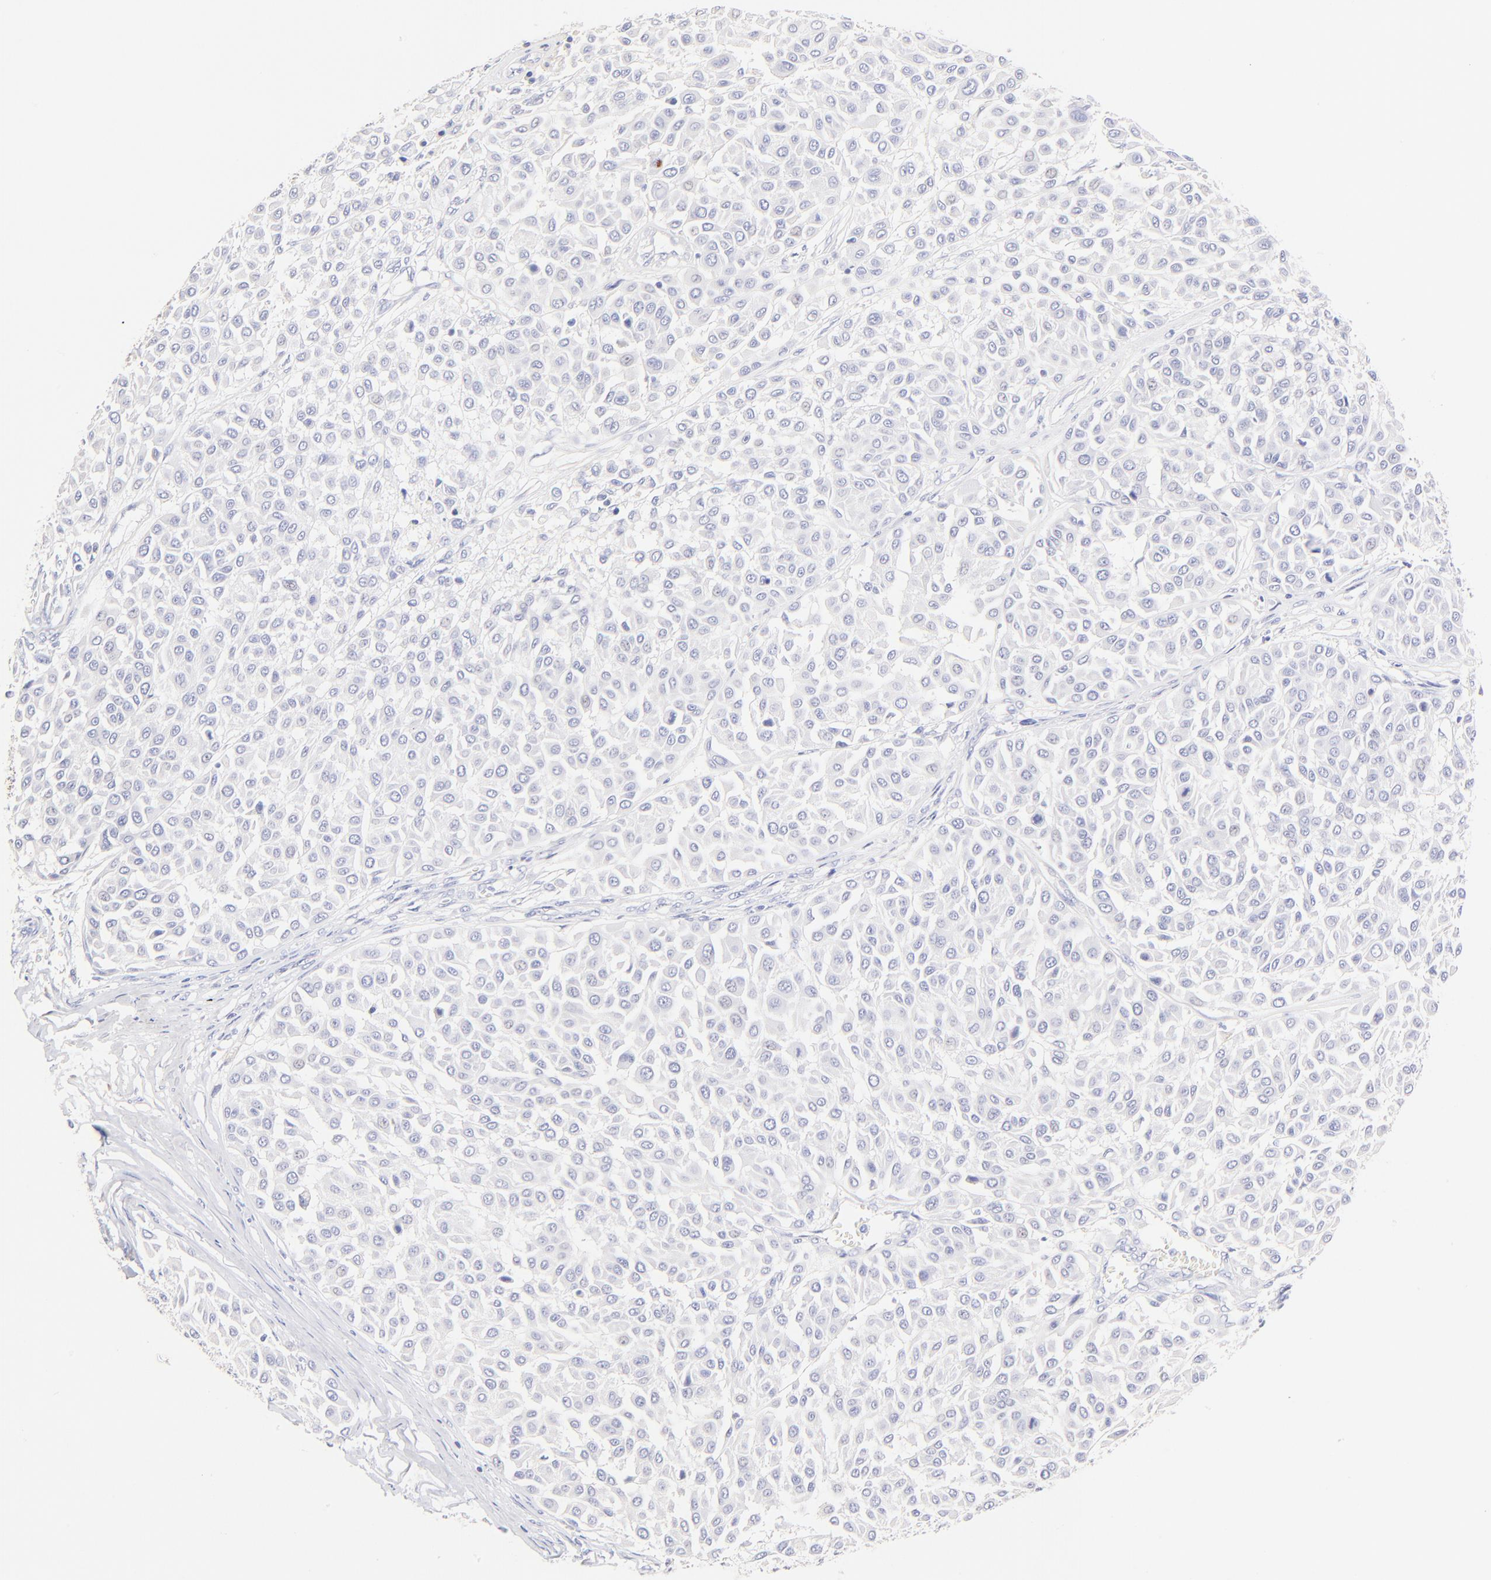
{"staining": {"intensity": "negative", "quantity": "none", "location": "none"}, "tissue": "melanoma", "cell_type": "Tumor cells", "image_type": "cancer", "snomed": [{"axis": "morphology", "description": "Malignant melanoma, Metastatic site"}, {"axis": "topography", "description": "Soft tissue"}], "caption": "This is an immunohistochemistry histopathology image of malignant melanoma (metastatic site). There is no positivity in tumor cells.", "gene": "ASB9", "patient": {"sex": "male", "age": 41}}